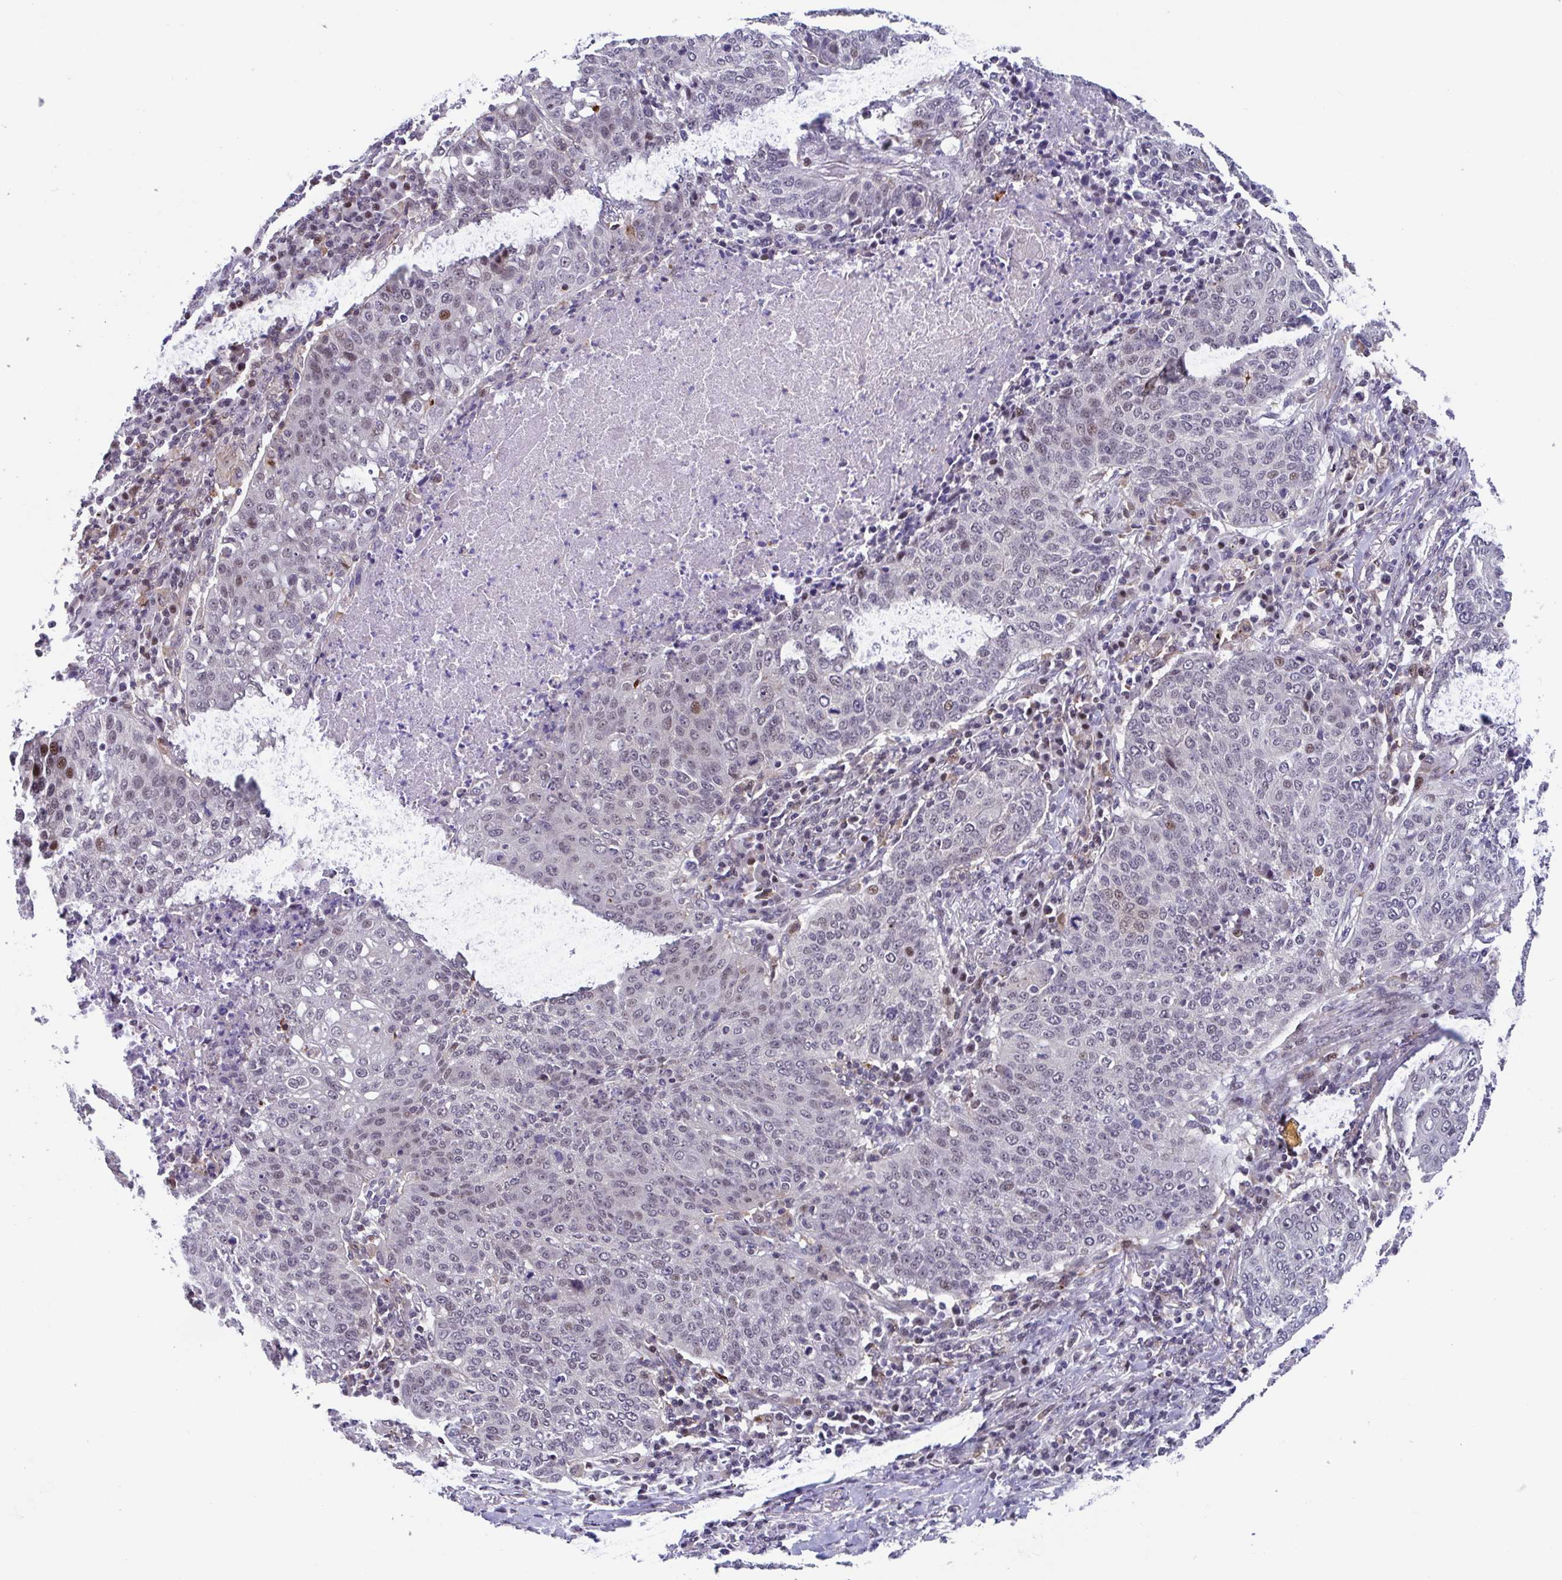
{"staining": {"intensity": "moderate", "quantity": "<25%", "location": "nuclear"}, "tissue": "lung cancer", "cell_type": "Tumor cells", "image_type": "cancer", "snomed": [{"axis": "morphology", "description": "Squamous cell carcinoma, NOS"}, {"axis": "topography", "description": "Lung"}], "caption": "The image exhibits immunohistochemical staining of lung squamous cell carcinoma. There is moderate nuclear expression is present in about <25% of tumor cells. Using DAB (brown) and hematoxylin (blue) stains, captured at high magnification using brightfield microscopy.", "gene": "WDR72", "patient": {"sex": "male", "age": 63}}